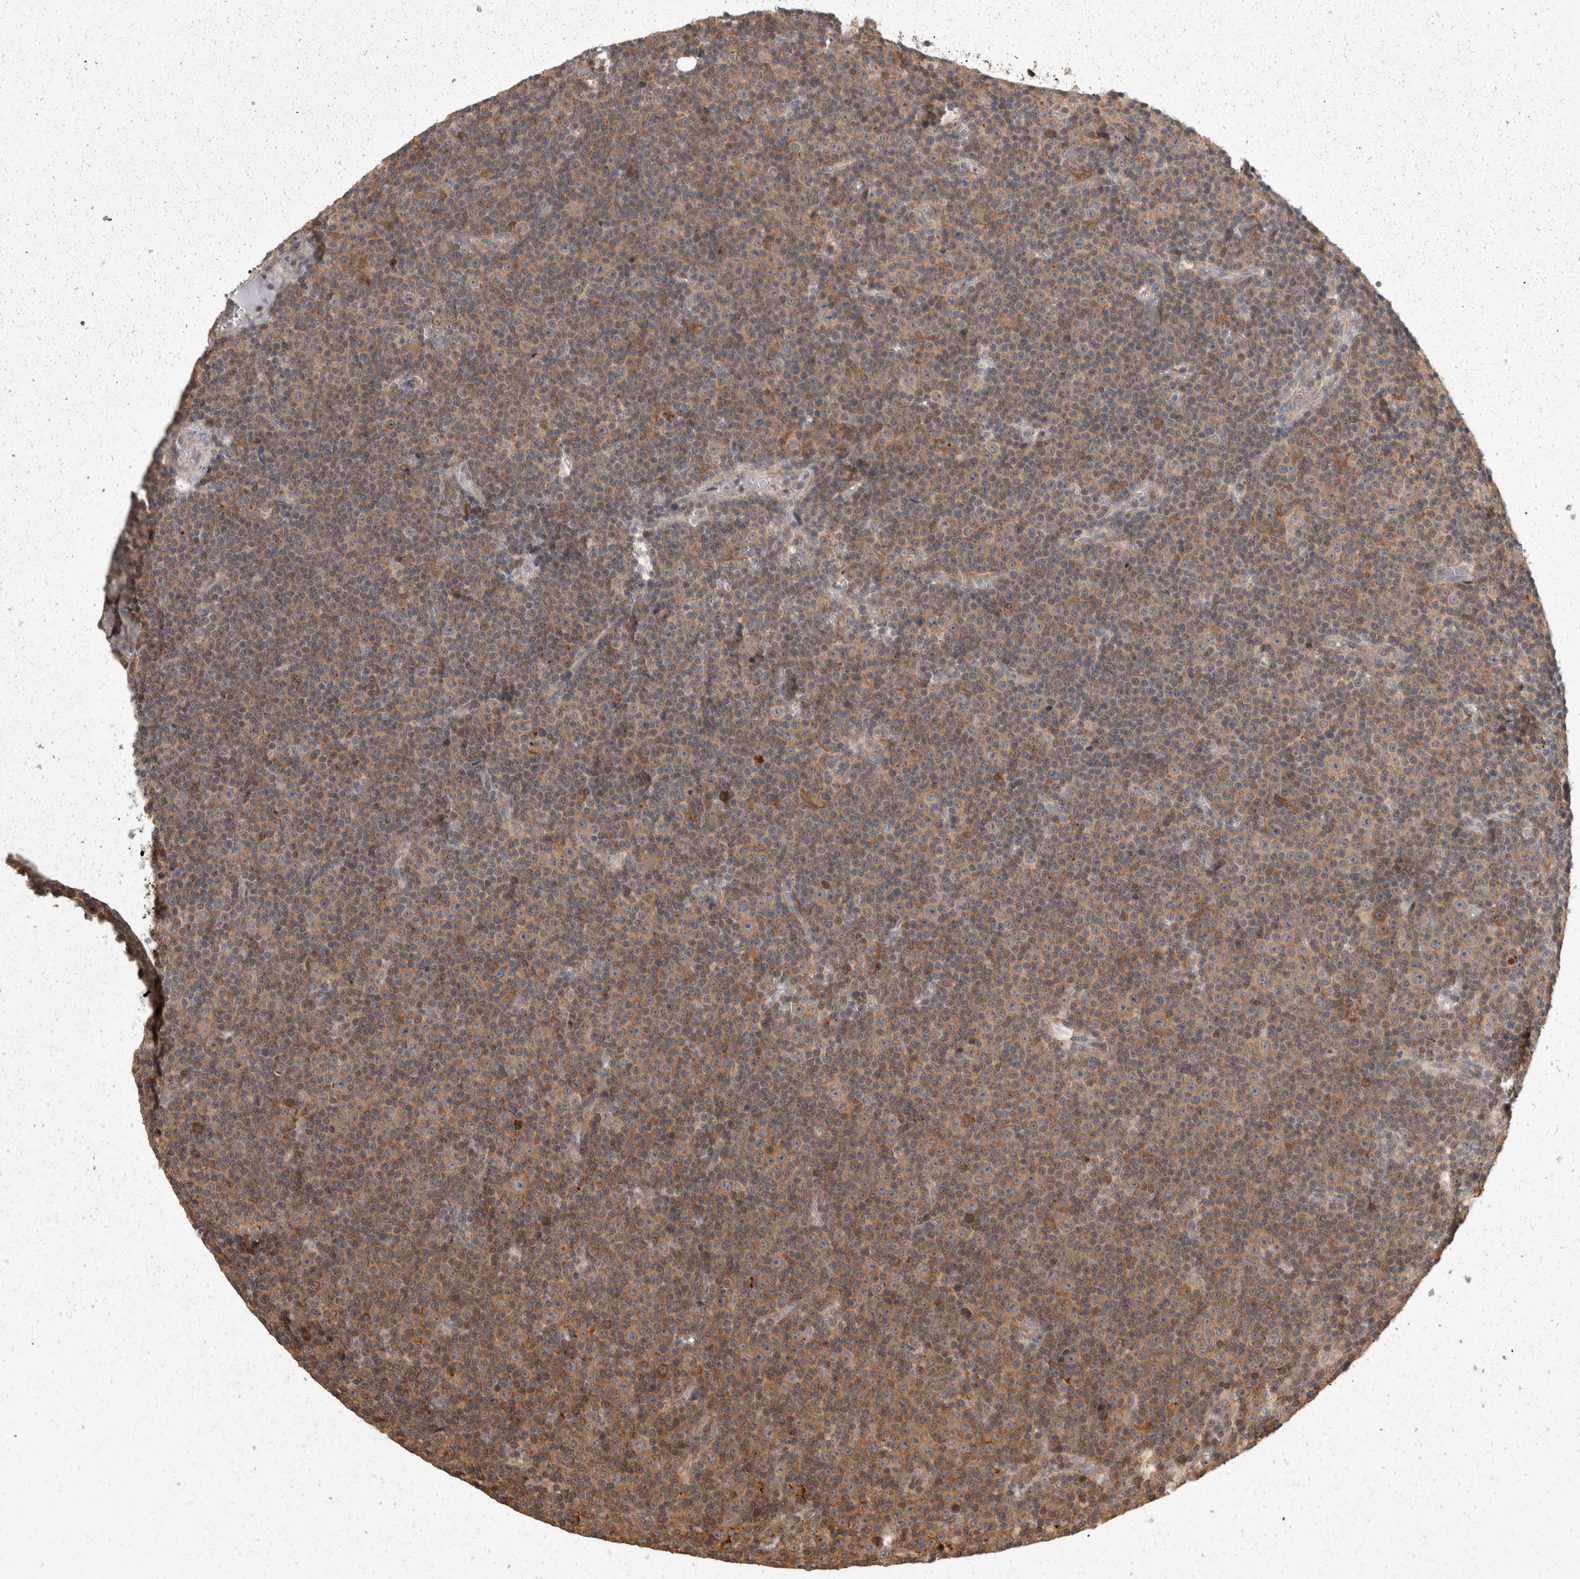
{"staining": {"intensity": "weak", "quantity": "25%-75%", "location": "cytoplasmic/membranous"}, "tissue": "lymphoma", "cell_type": "Tumor cells", "image_type": "cancer", "snomed": [{"axis": "morphology", "description": "Malignant lymphoma, non-Hodgkin's type, Low grade"}, {"axis": "topography", "description": "Lymph node"}], "caption": "Immunohistochemistry (DAB) staining of human low-grade malignant lymphoma, non-Hodgkin's type reveals weak cytoplasmic/membranous protein staining in about 25%-75% of tumor cells. The staining was performed using DAB (3,3'-diaminobenzidine) to visualize the protein expression in brown, while the nuclei were stained in blue with hematoxylin (Magnification: 20x).", "gene": "ACAT2", "patient": {"sex": "female", "age": 67}}